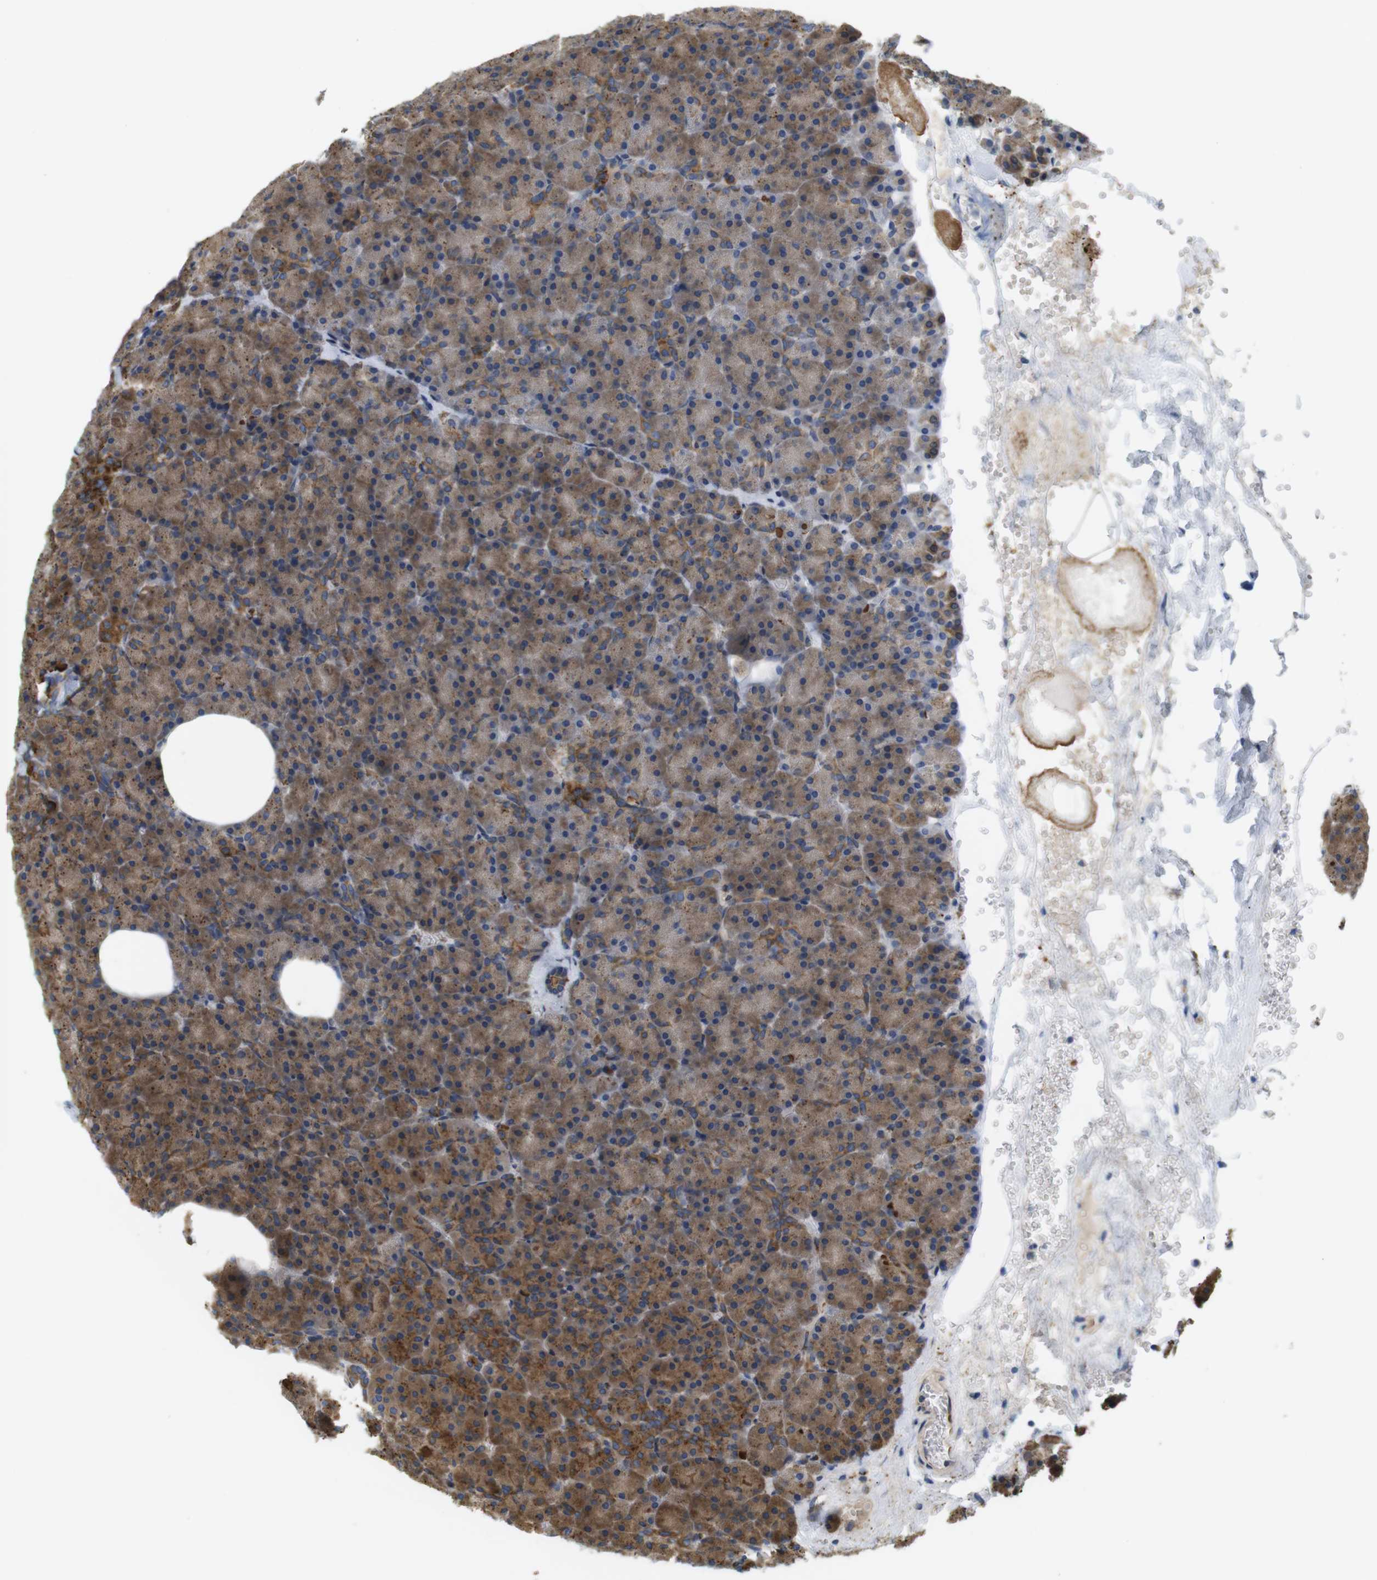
{"staining": {"intensity": "moderate", "quantity": ">75%", "location": "cytoplasmic/membranous"}, "tissue": "pancreas", "cell_type": "Exocrine glandular cells", "image_type": "normal", "snomed": [{"axis": "morphology", "description": "Normal tissue, NOS"}, {"axis": "topography", "description": "Pancreas"}], "caption": "Protein analysis of normal pancreas reveals moderate cytoplasmic/membranous expression in approximately >75% of exocrine glandular cells.", "gene": "PCNX2", "patient": {"sex": "female", "age": 35}}